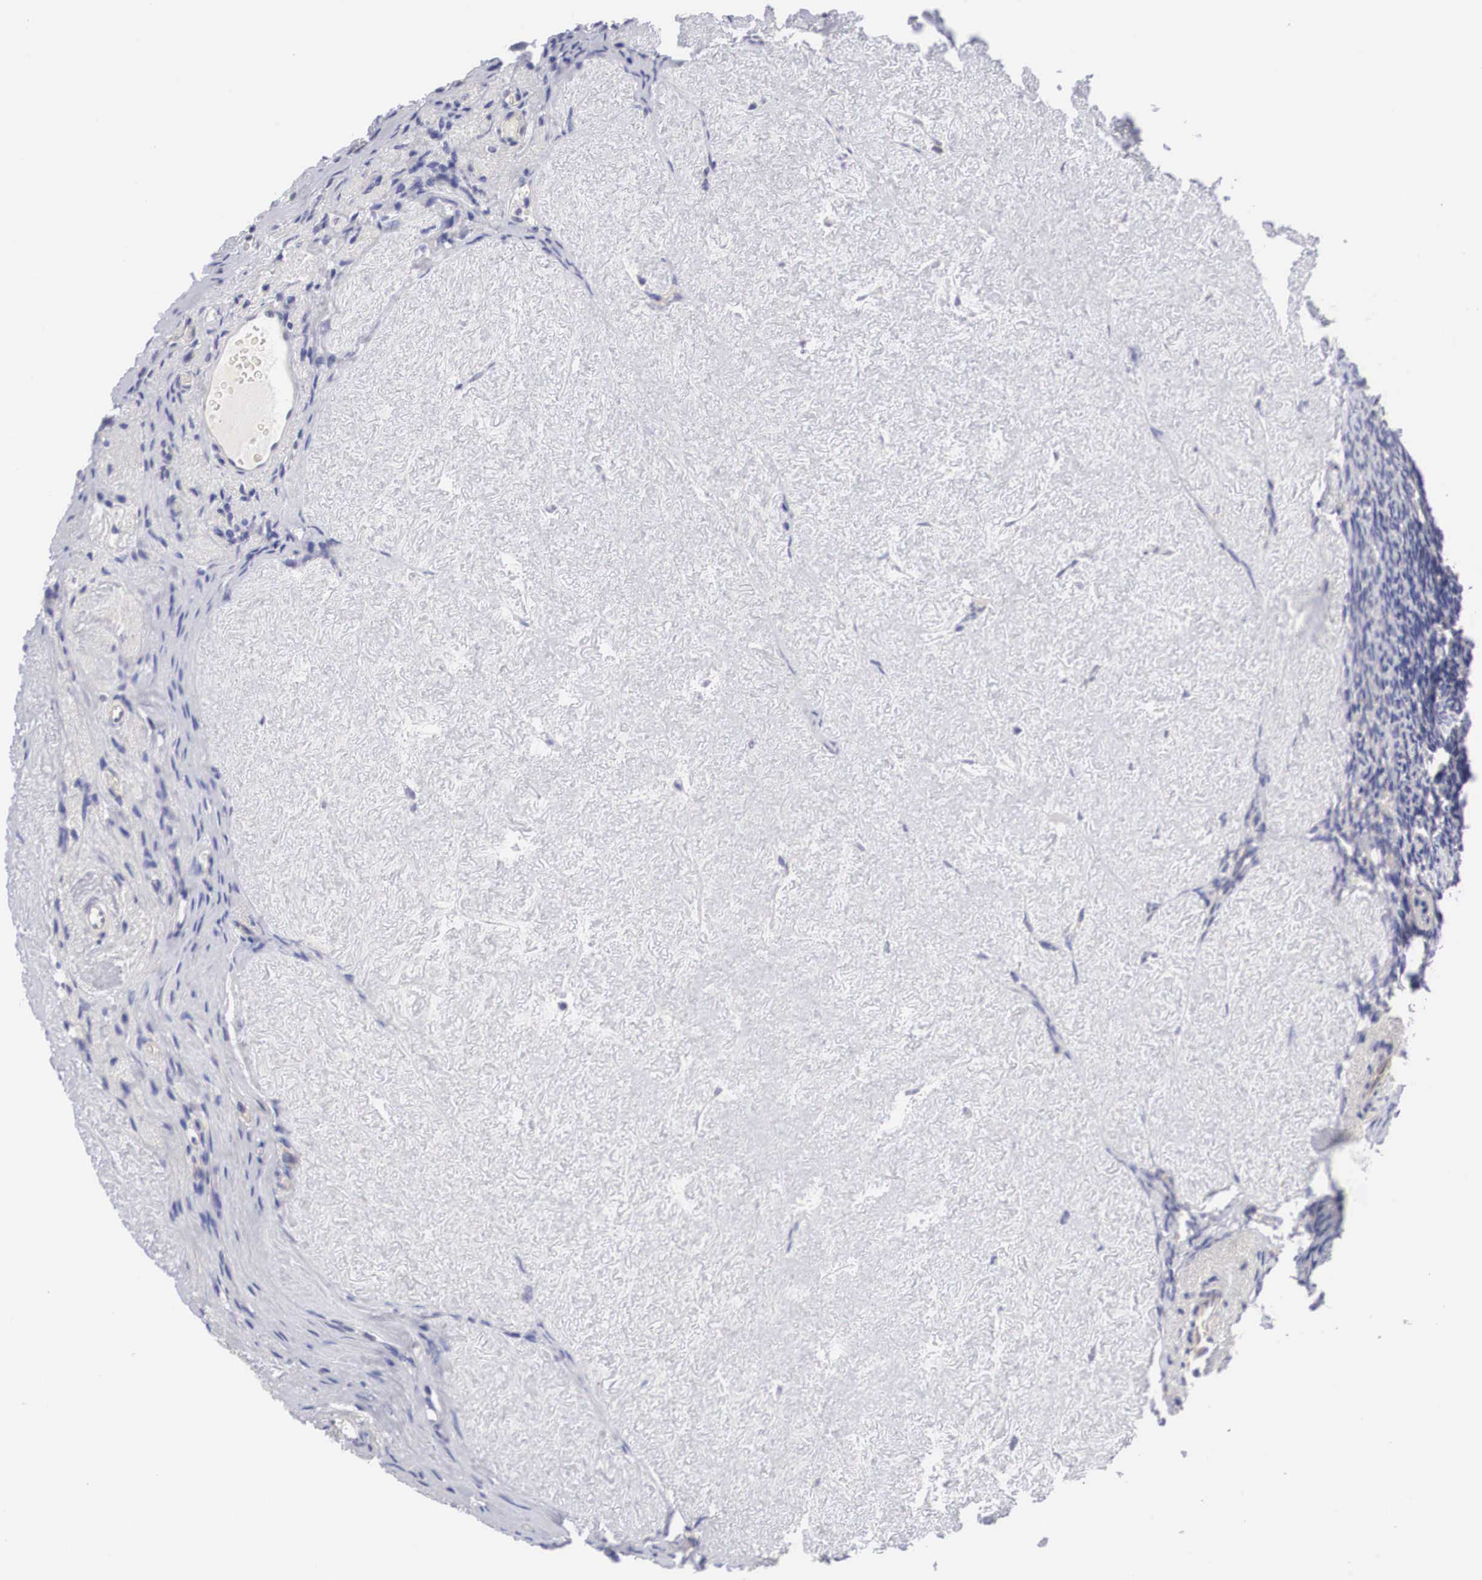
{"staining": {"intensity": "negative", "quantity": "none", "location": "none"}, "tissue": "ovary", "cell_type": "Ovarian stroma cells", "image_type": "normal", "snomed": [{"axis": "morphology", "description": "Normal tissue, NOS"}, {"axis": "topography", "description": "Ovary"}], "caption": "Micrograph shows no protein expression in ovarian stroma cells of normal ovary.", "gene": "MAST4", "patient": {"sex": "female", "age": 53}}